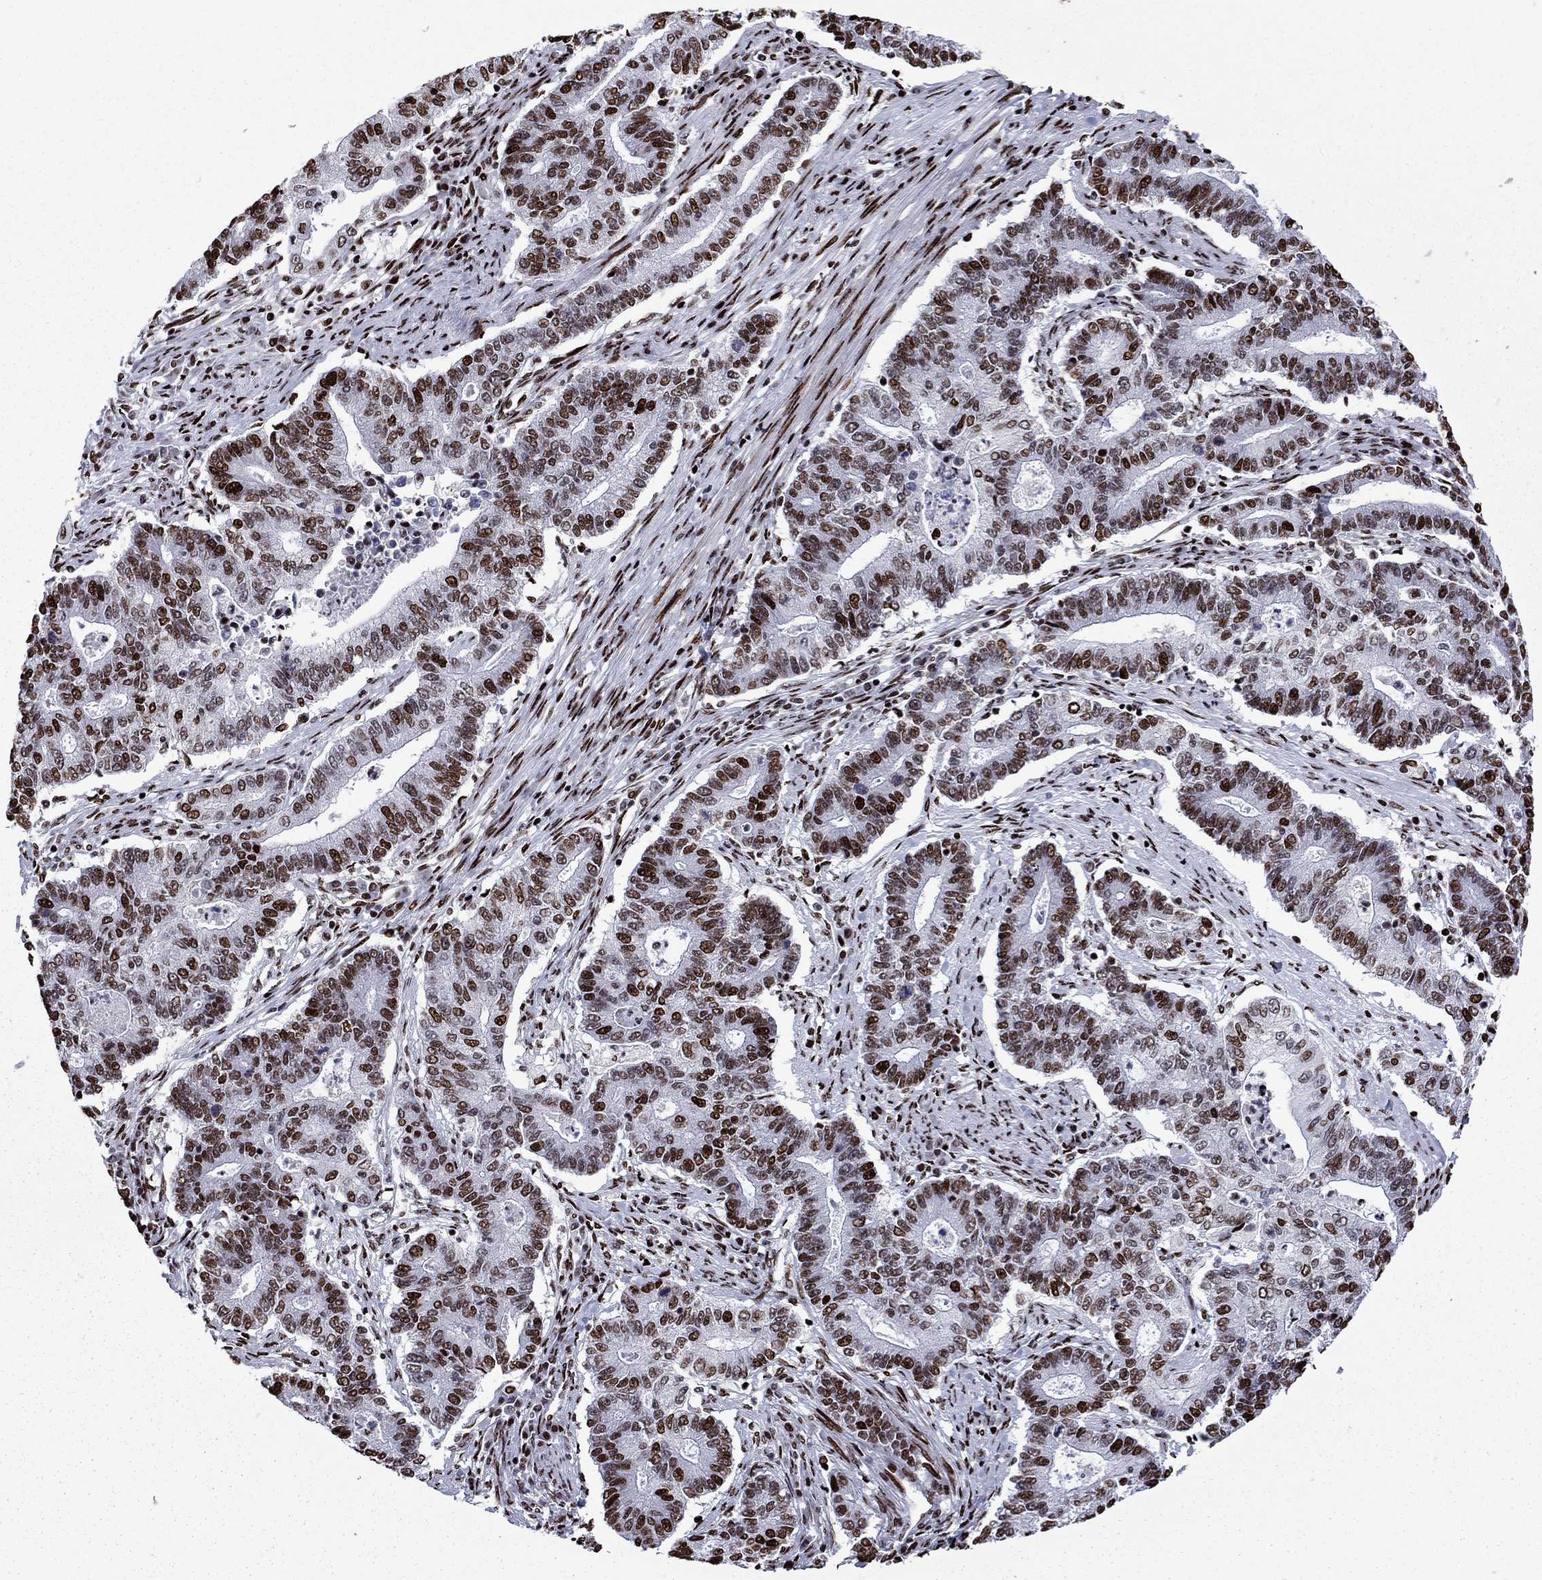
{"staining": {"intensity": "strong", "quantity": ">75%", "location": "nuclear"}, "tissue": "endometrial cancer", "cell_type": "Tumor cells", "image_type": "cancer", "snomed": [{"axis": "morphology", "description": "Adenocarcinoma, NOS"}, {"axis": "topography", "description": "Uterus"}, {"axis": "topography", "description": "Endometrium"}], "caption": "The photomicrograph demonstrates immunohistochemical staining of endometrial cancer (adenocarcinoma). There is strong nuclear positivity is seen in approximately >75% of tumor cells.", "gene": "LIMK1", "patient": {"sex": "female", "age": 54}}